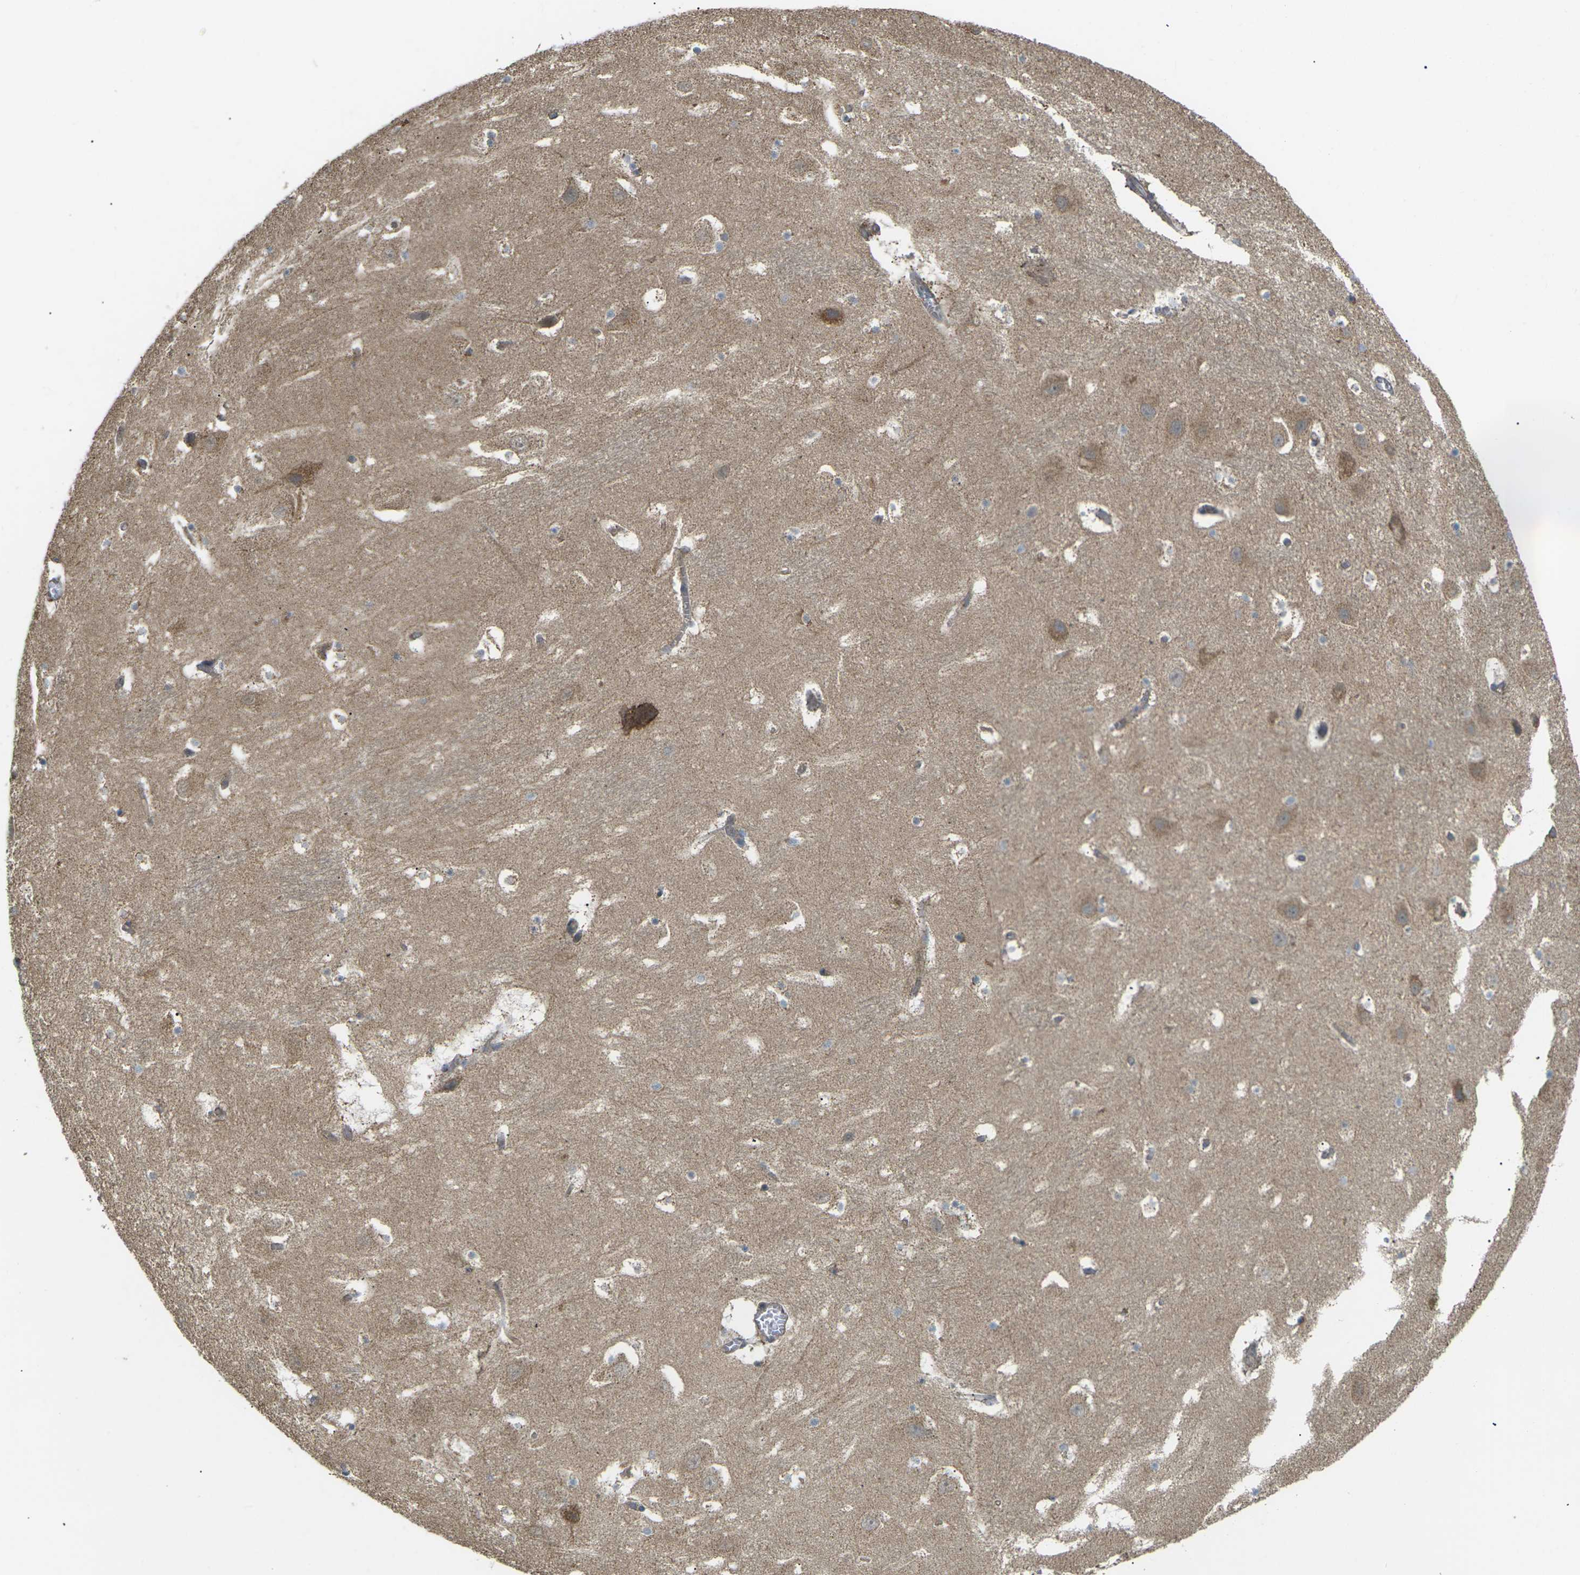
{"staining": {"intensity": "moderate", "quantity": ">75%", "location": "cytoplasmic/membranous"}, "tissue": "hippocampus", "cell_type": "Glial cells", "image_type": "normal", "snomed": [{"axis": "morphology", "description": "Normal tissue, NOS"}, {"axis": "topography", "description": "Hippocampus"}], "caption": "This histopathology image demonstrates immunohistochemistry (IHC) staining of normal hippocampus, with medium moderate cytoplasmic/membranous expression in about >75% of glial cells.", "gene": "KSR1", "patient": {"sex": "male", "age": 45}}